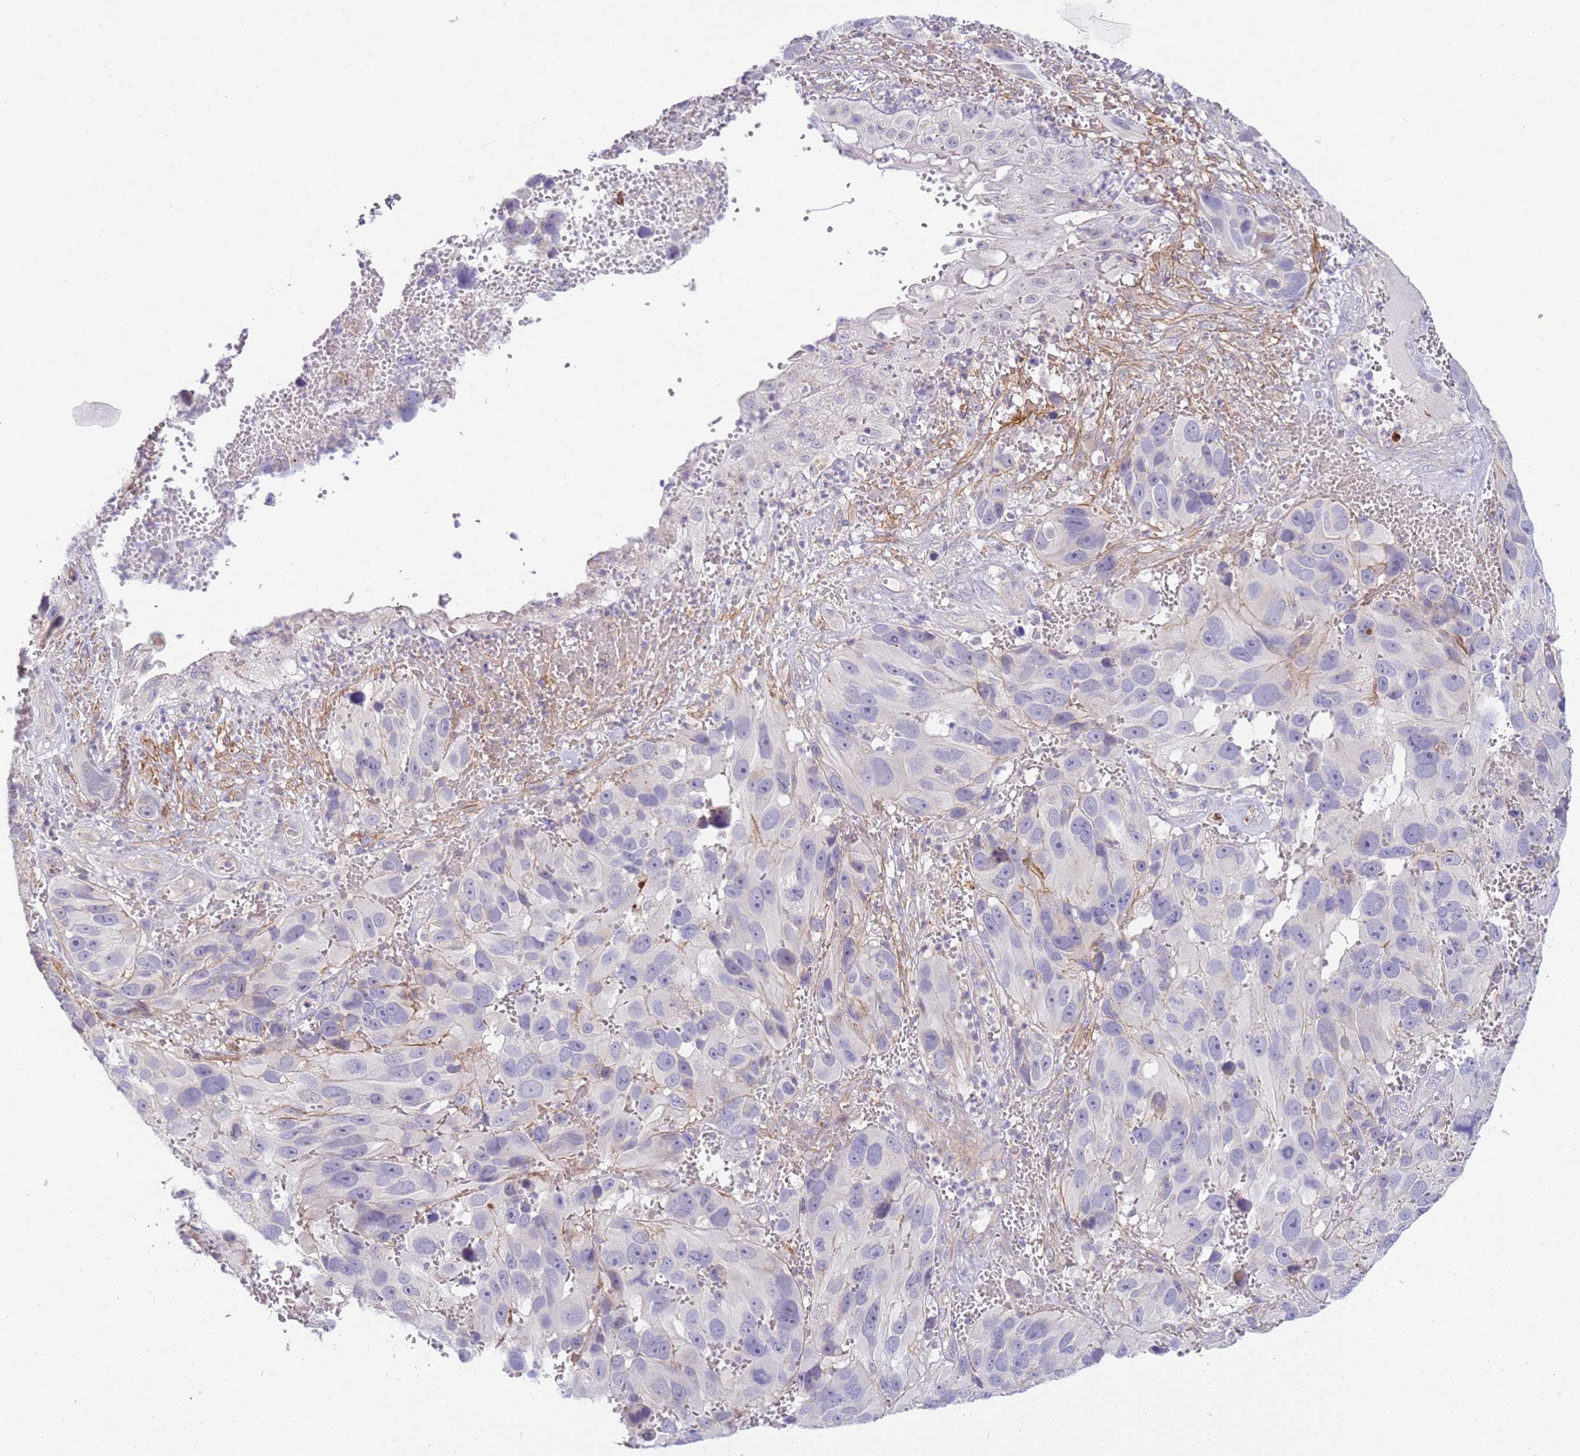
{"staining": {"intensity": "negative", "quantity": "none", "location": "none"}, "tissue": "melanoma", "cell_type": "Tumor cells", "image_type": "cancer", "snomed": [{"axis": "morphology", "description": "Malignant melanoma, NOS"}, {"axis": "topography", "description": "Skin"}], "caption": "A micrograph of melanoma stained for a protein shows no brown staining in tumor cells.", "gene": "STK25", "patient": {"sex": "male", "age": 84}}